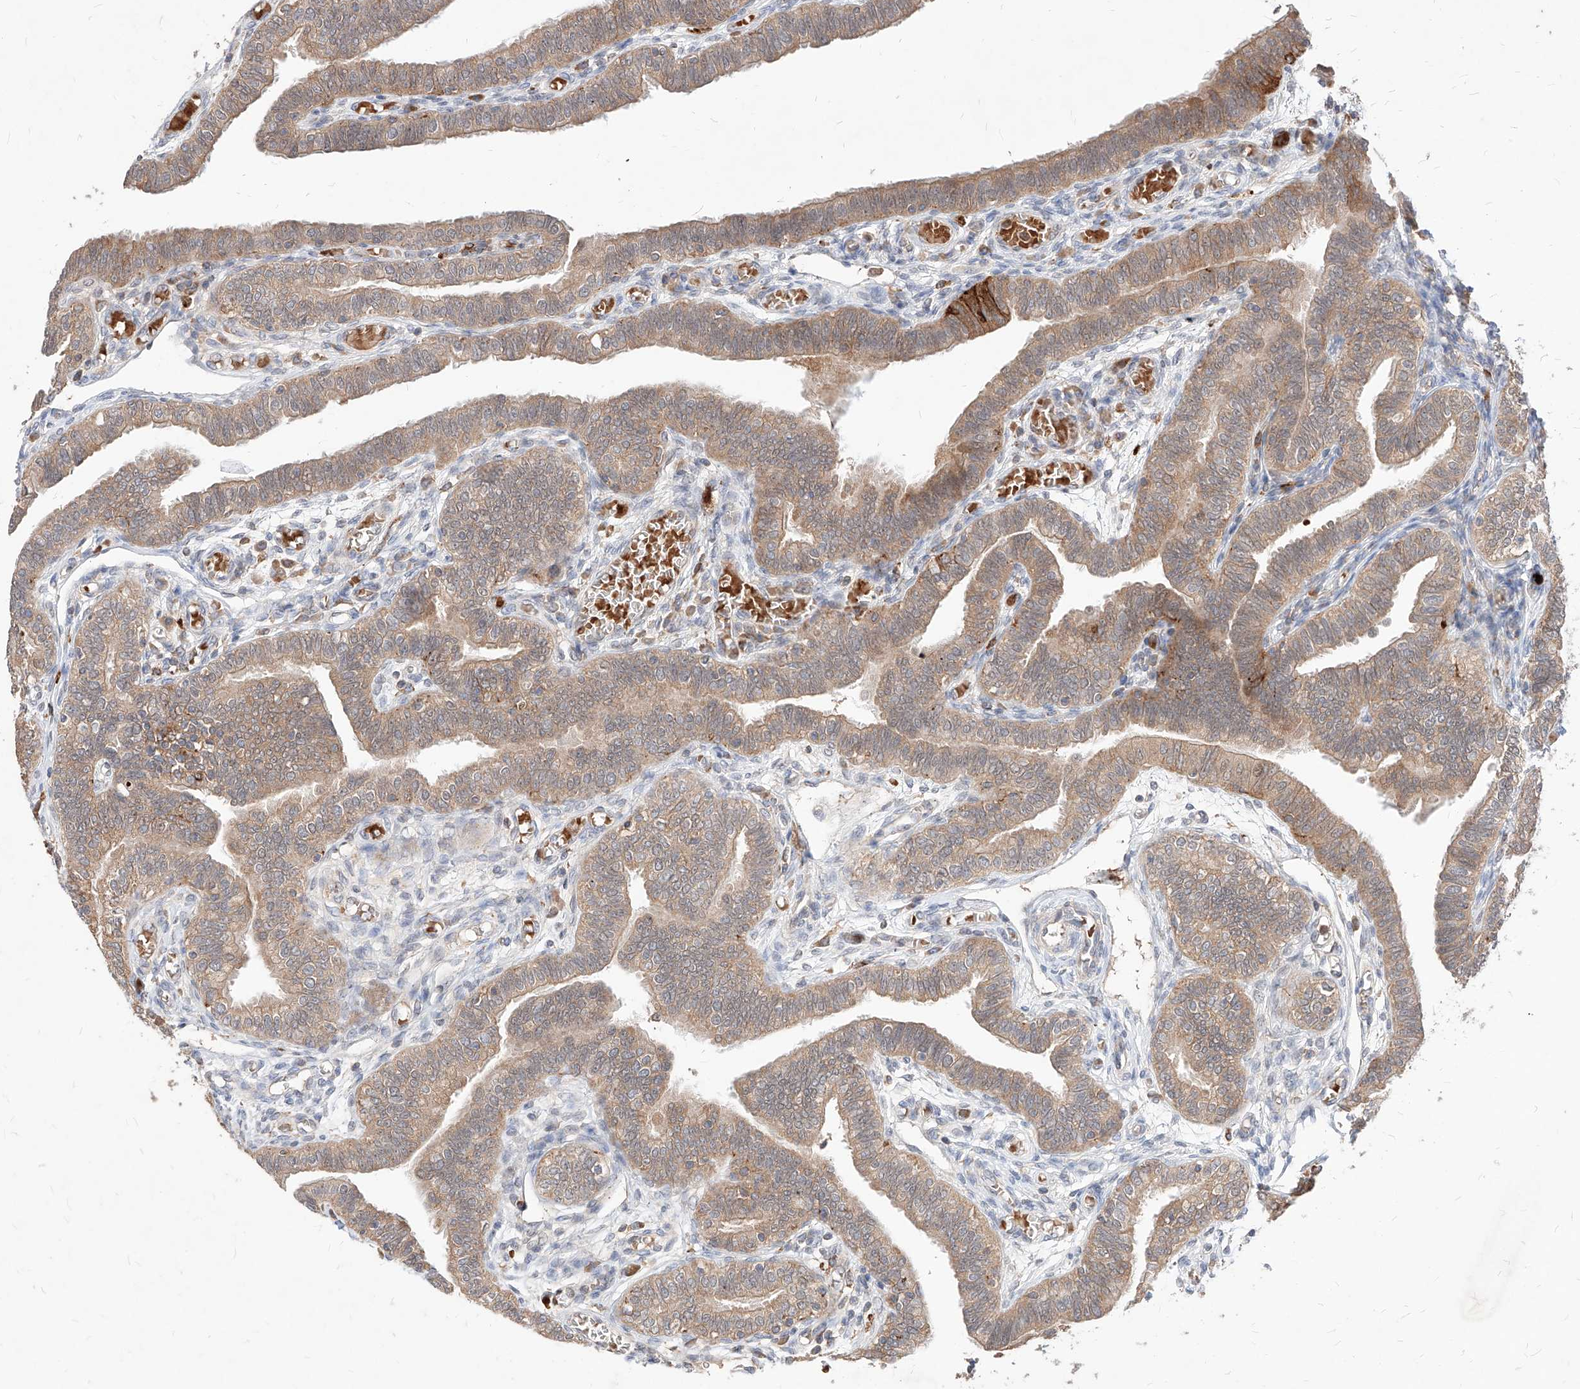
{"staining": {"intensity": "moderate", "quantity": ">75%", "location": "cytoplasmic/membranous"}, "tissue": "fallopian tube", "cell_type": "Glandular cells", "image_type": "normal", "snomed": [{"axis": "morphology", "description": "Normal tissue, NOS"}, {"axis": "topography", "description": "Fallopian tube"}], "caption": "DAB immunohistochemical staining of unremarkable human fallopian tube shows moderate cytoplasmic/membranous protein positivity in approximately >75% of glandular cells. Nuclei are stained in blue.", "gene": "TSNAX", "patient": {"sex": "female", "age": 39}}